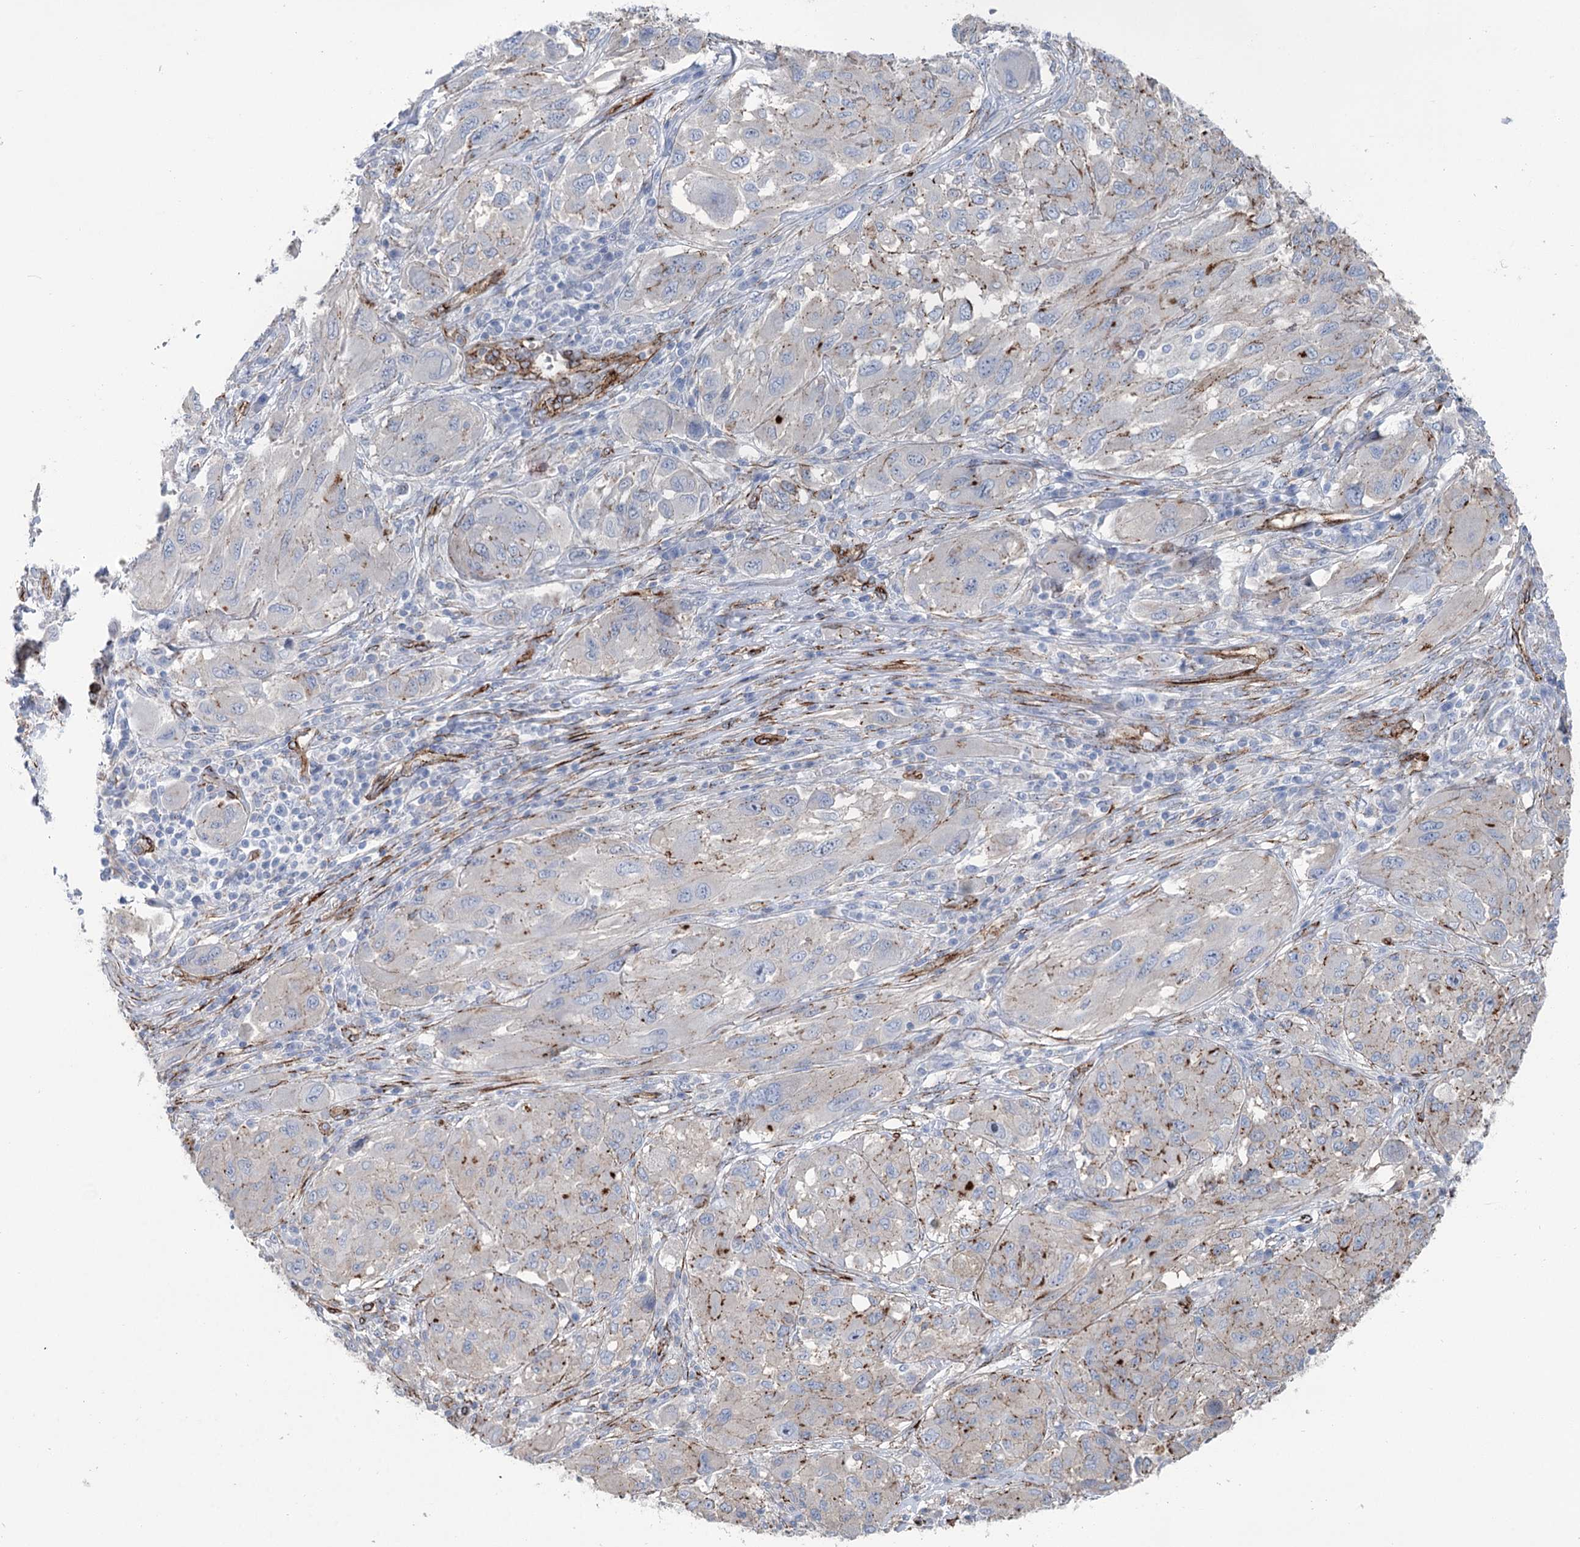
{"staining": {"intensity": "negative", "quantity": "none", "location": "none"}, "tissue": "melanoma", "cell_type": "Tumor cells", "image_type": "cancer", "snomed": [{"axis": "morphology", "description": "Malignant melanoma, NOS"}, {"axis": "topography", "description": "Skin"}], "caption": "Micrograph shows no protein positivity in tumor cells of malignant melanoma tissue.", "gene": "IQSEC1", "patient": {"sex": "female", "age": 91}}